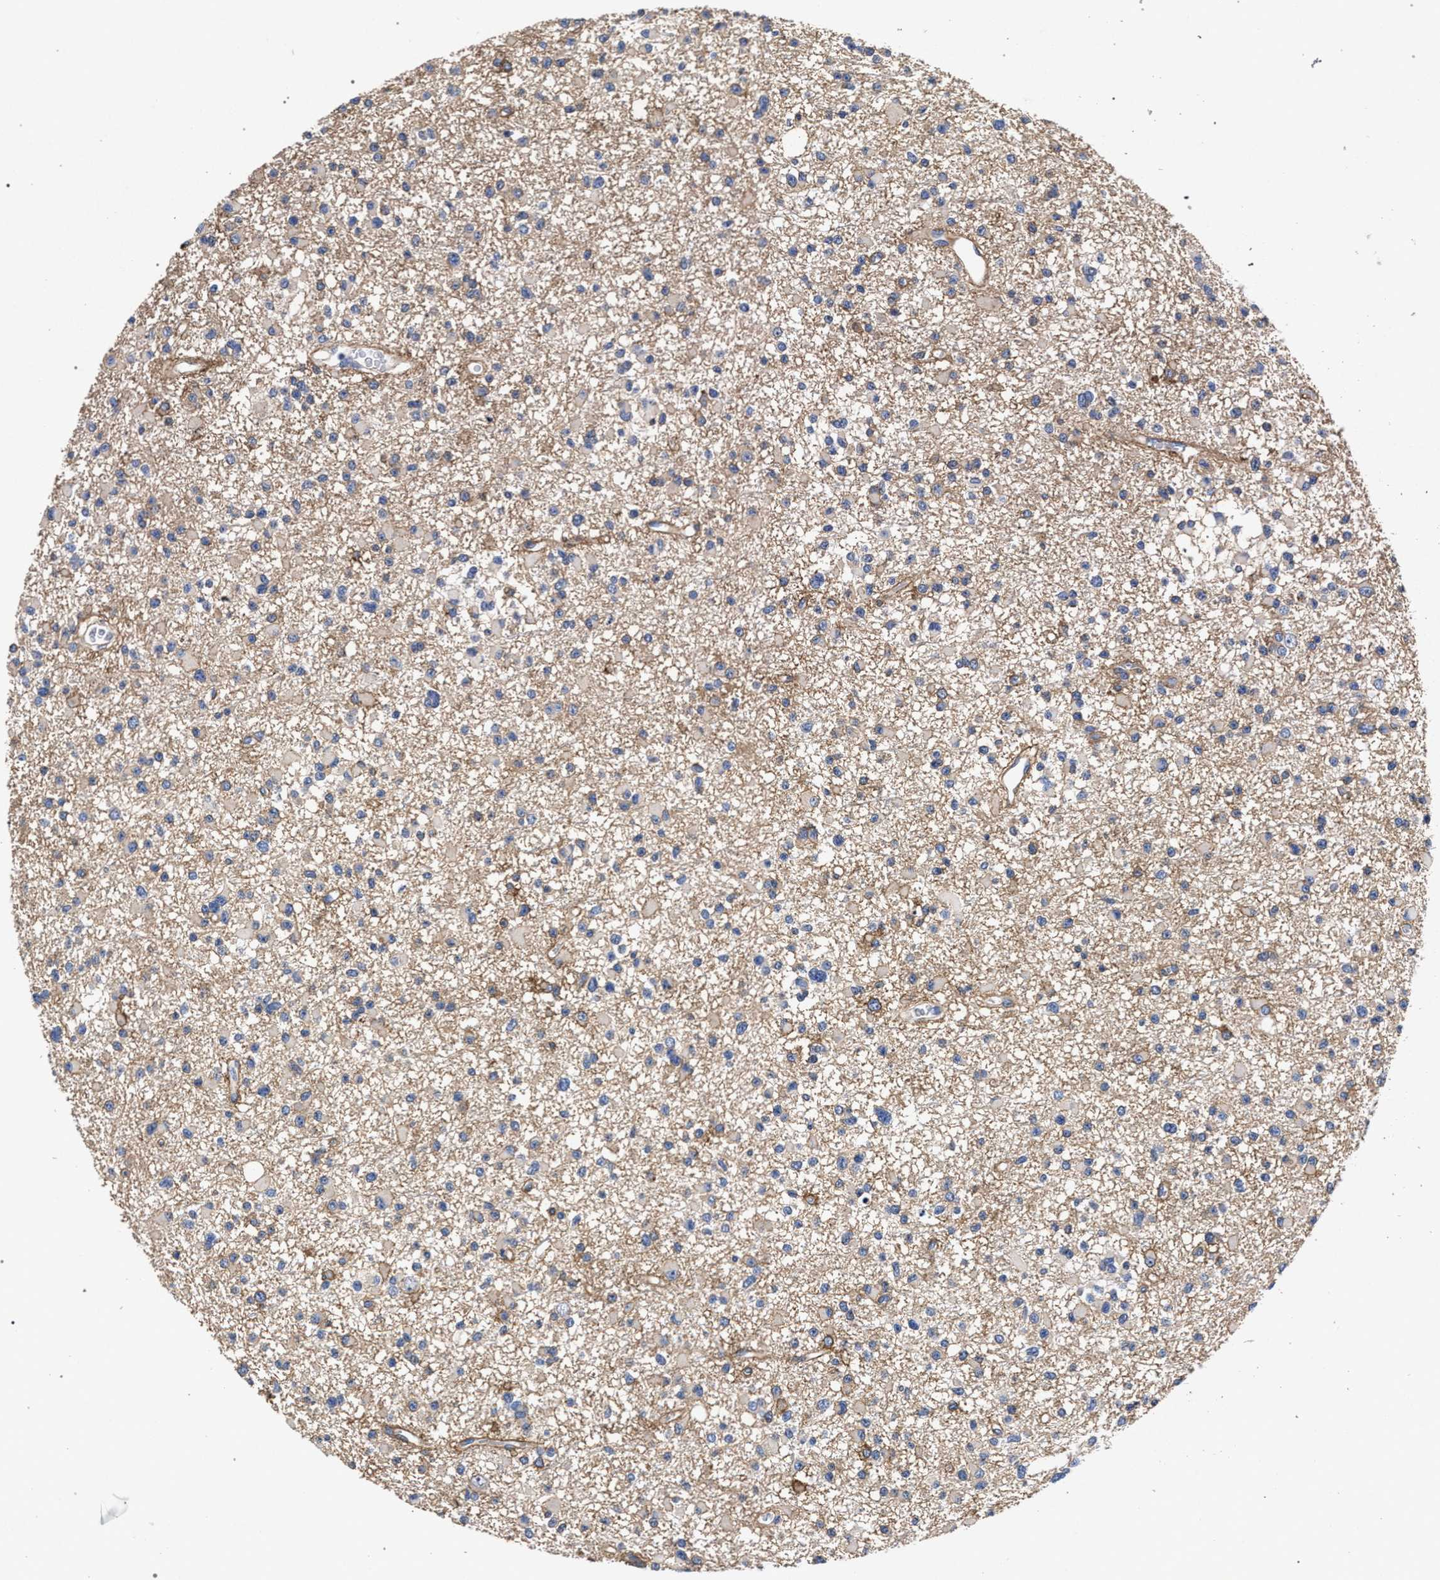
{"staining": {"intensity": "weak", "quantity": "<25%", "location": "cytoplasmic/membranous"}, "tissue": "glioma", "cell_type": "Tumor cells", "image_type": "cancer", "snomed": [{"axis": "morphology", "description": "Glioma, malignant, Low grade"}, {"axis": "topography", "description": "Brain"}], "caption": "This image is of malignant glioma (low-grade) stained with IHC to label a protein in brown with the nuclei are counter-stained blue. There is no expression in tumor cells.", "gene": "ATP1A2", "patient": {"sex": "female", "age": 22}}